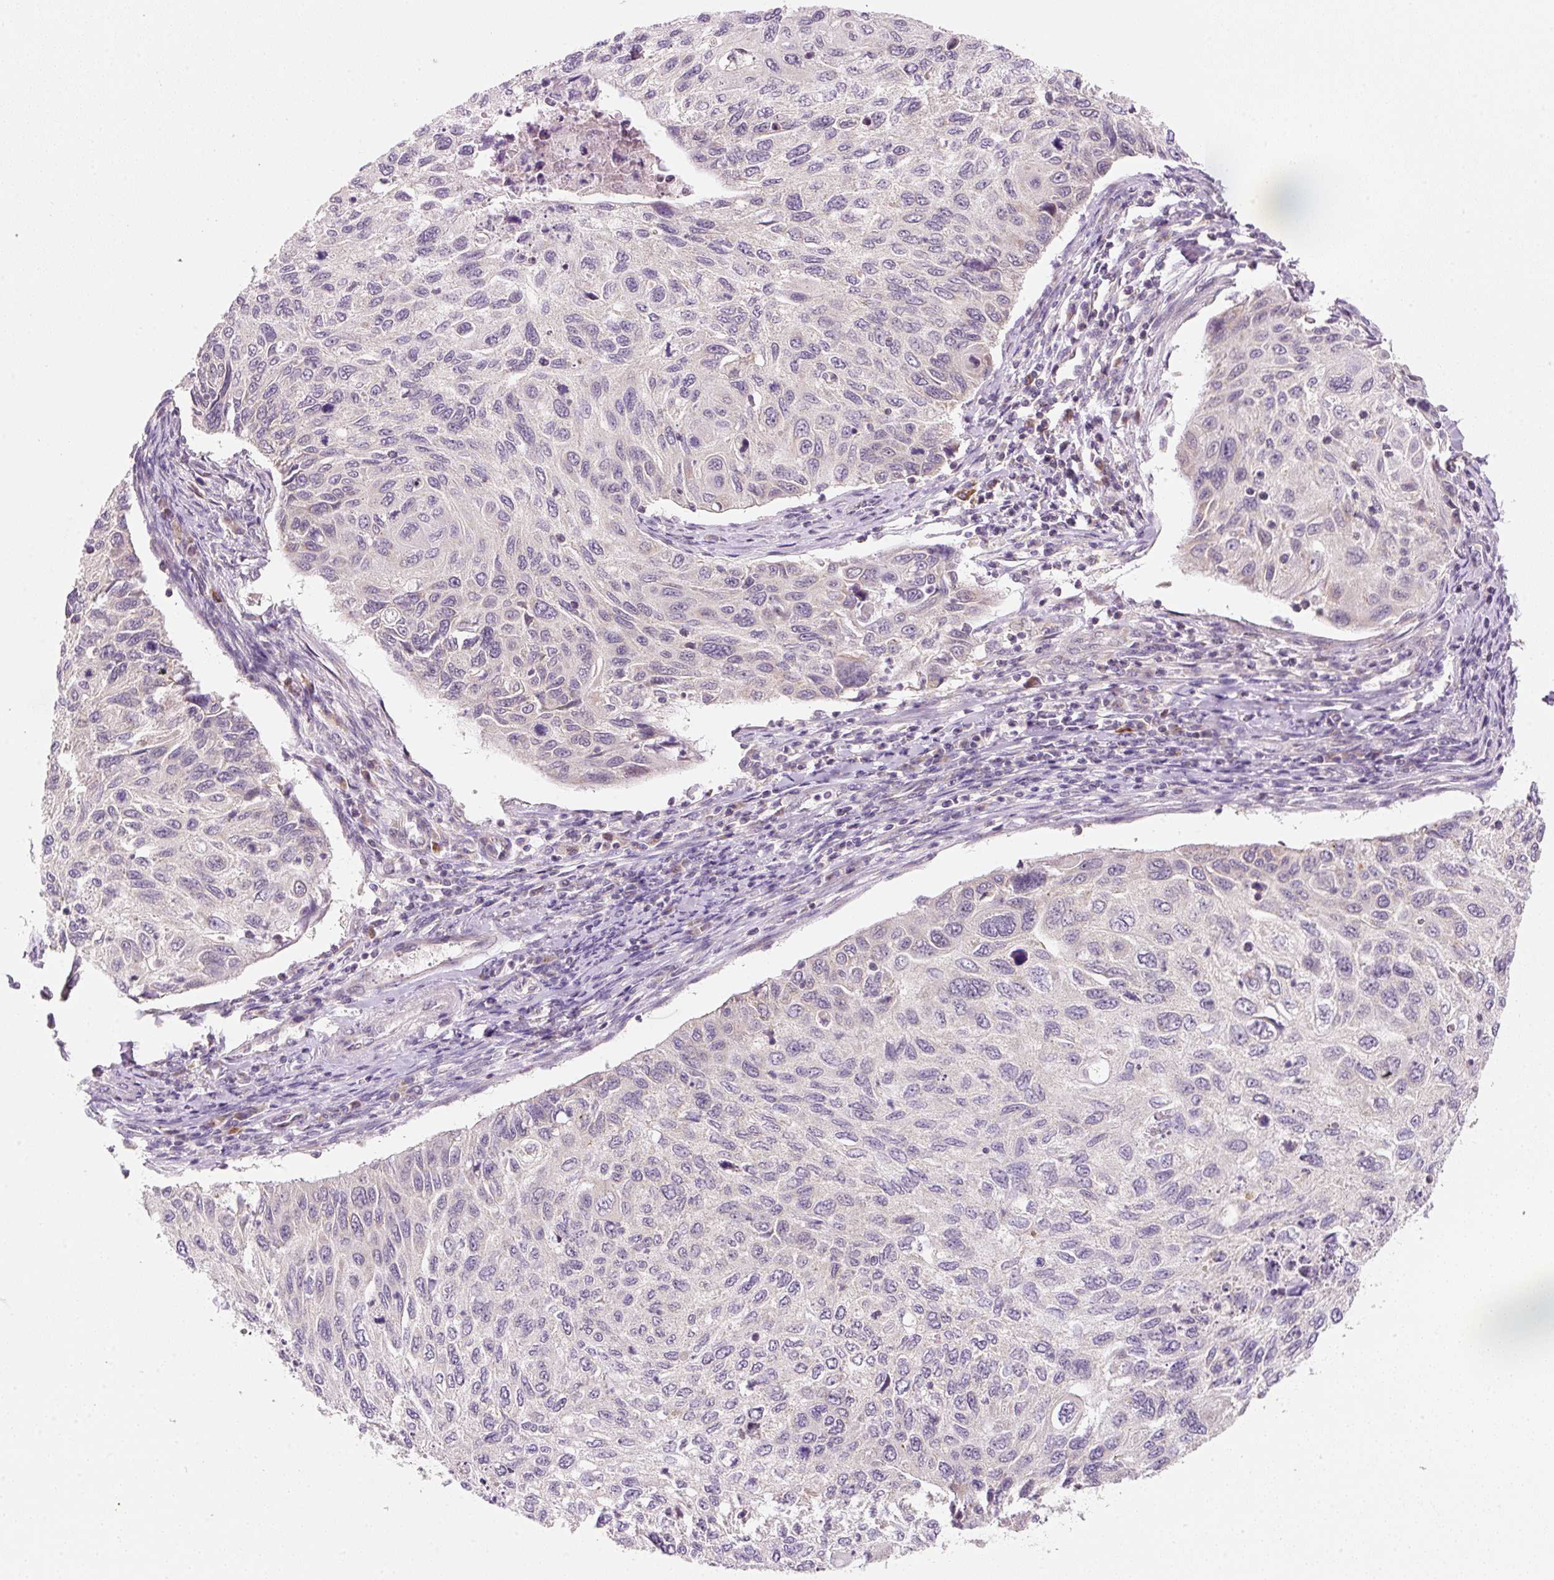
{"staining": {"intensity": "negative", "quantity": "none", "location": "none"}, "tissue": "cervical cancer", "cell_type": "Tumor cells", "image_type": "cancer", "snomed": [{"axis": "morphology", "description": "Squamous cell carcinoma, NOS"}, {"axis": "topography", "description": "Cervix"}], "caption": "Immunohistochemical staining of human cervical cancer (squamous cell carcinoma) demonstrates no significant positivity in tumor cells.", "gene": "FAM78B", "patient": {"sex": "female", "age": 70}}